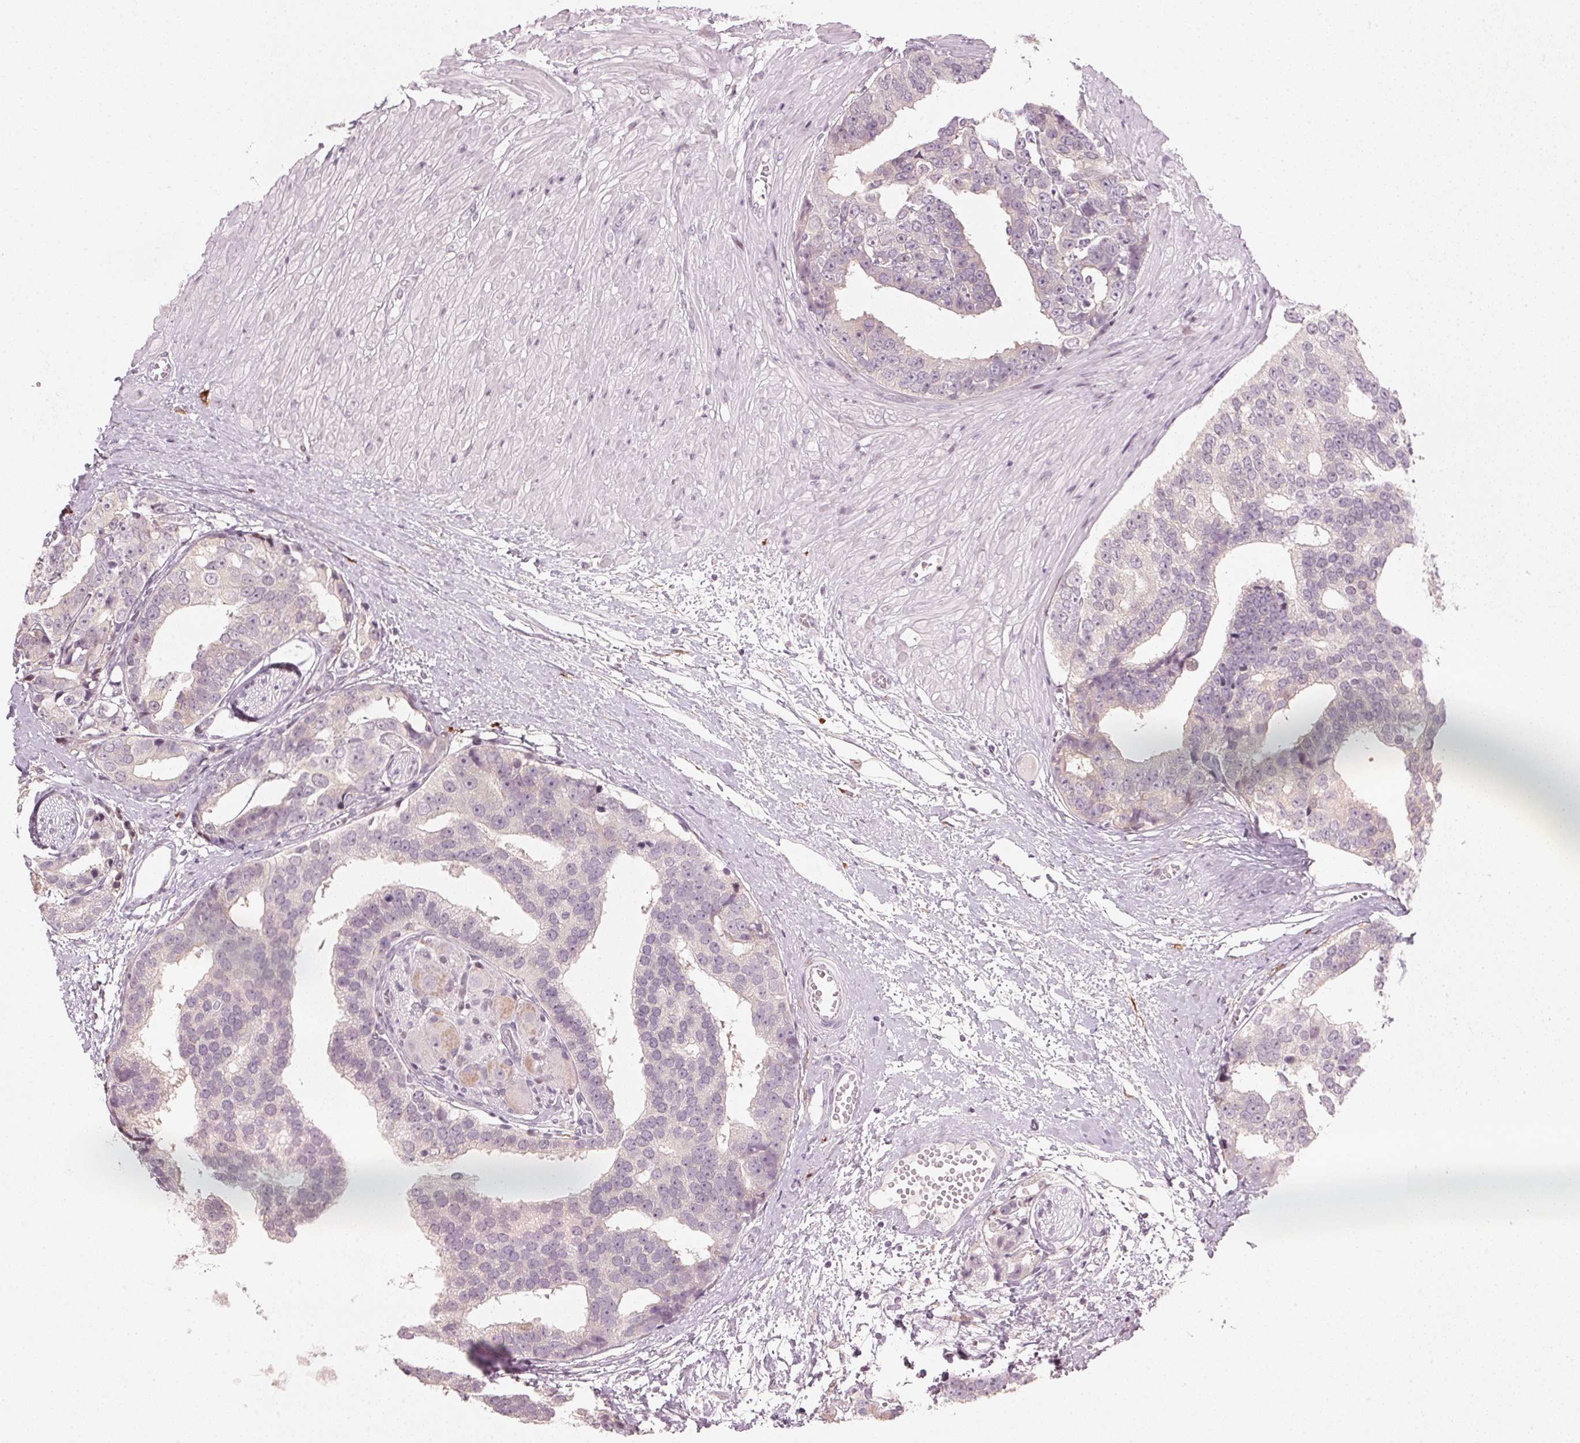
{"staining": {"intensity": "negative", "quantity": "none", "location": "none"}, "tissue": "prostate cancer", "cell_type": "Tumor cells", "image_type": "cancer", "snomed": [{"axis": "morphology", "description": "Adenocarcinoma, High grade"}, {"axis": "topography", "description": "Prostate"}], "caption": "A histopathology image of adenocarcinoma (high-grade) (prostate) stained for a protein demonstrates no brown staining in tumor cells.", "gene": "SFRP4", "patient": {"sex": "male", "age": 71}}